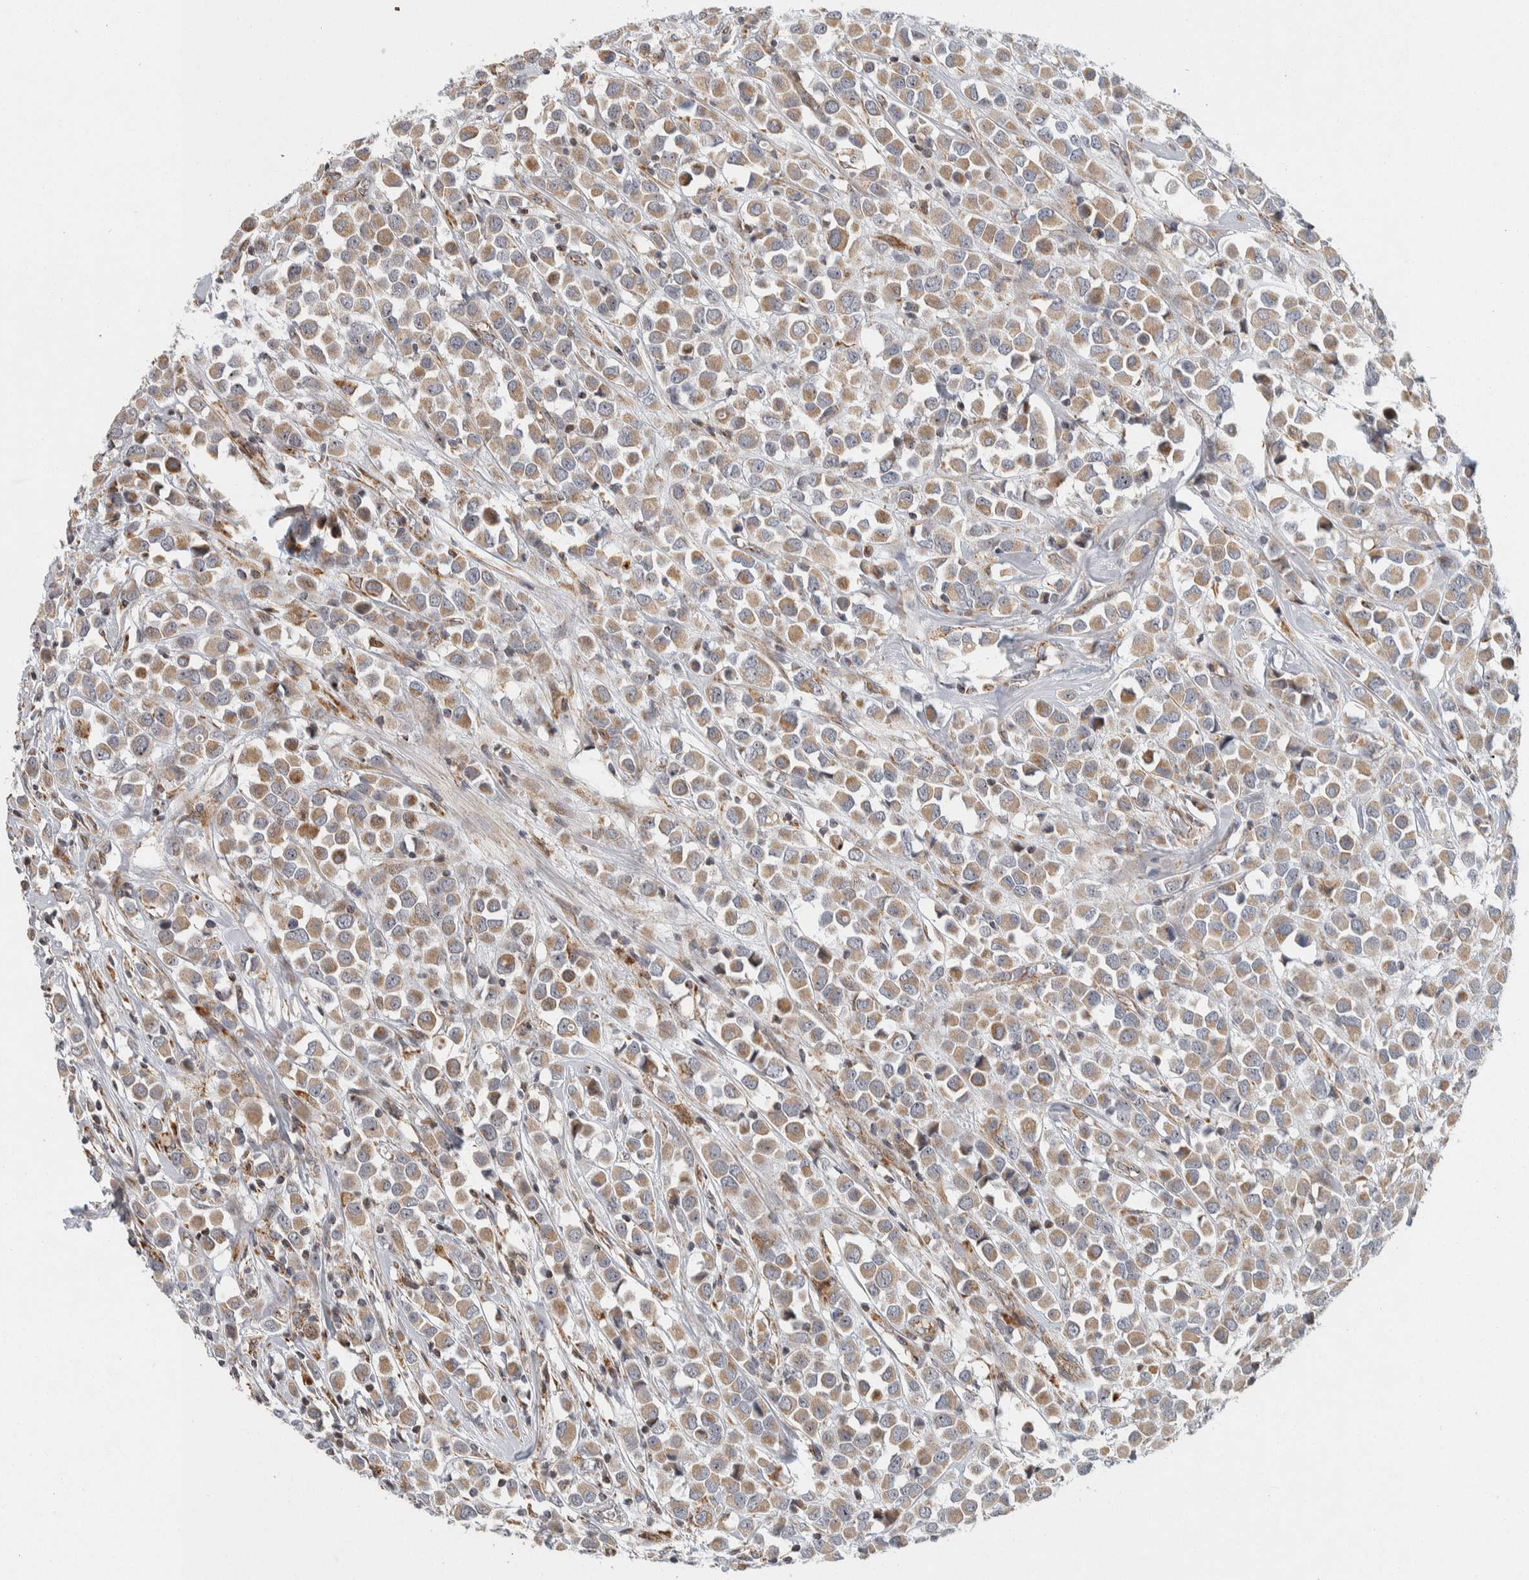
{"staining": {"intensity": "moderate", "quantity": ">75%", "location": "cytoplasmic/membranous"}, "tissue": "breast cancer", "cell_type": "Tumor cells", "image_type": "cancer", "snomed": [{"axis": "morphology", "description": "Duct carcinoma"}, {"axis": "topography", "description": "Breast"}], "caption": "Breast cancer (invasive ductal carcinoma) tissue exhibits moderate cytoplasmic/membranous staining in about >75% of tumor cells, visualized by immunohistochemistry.", "gene": "AFP", "patient": {"sex": "female", "age": 61}}